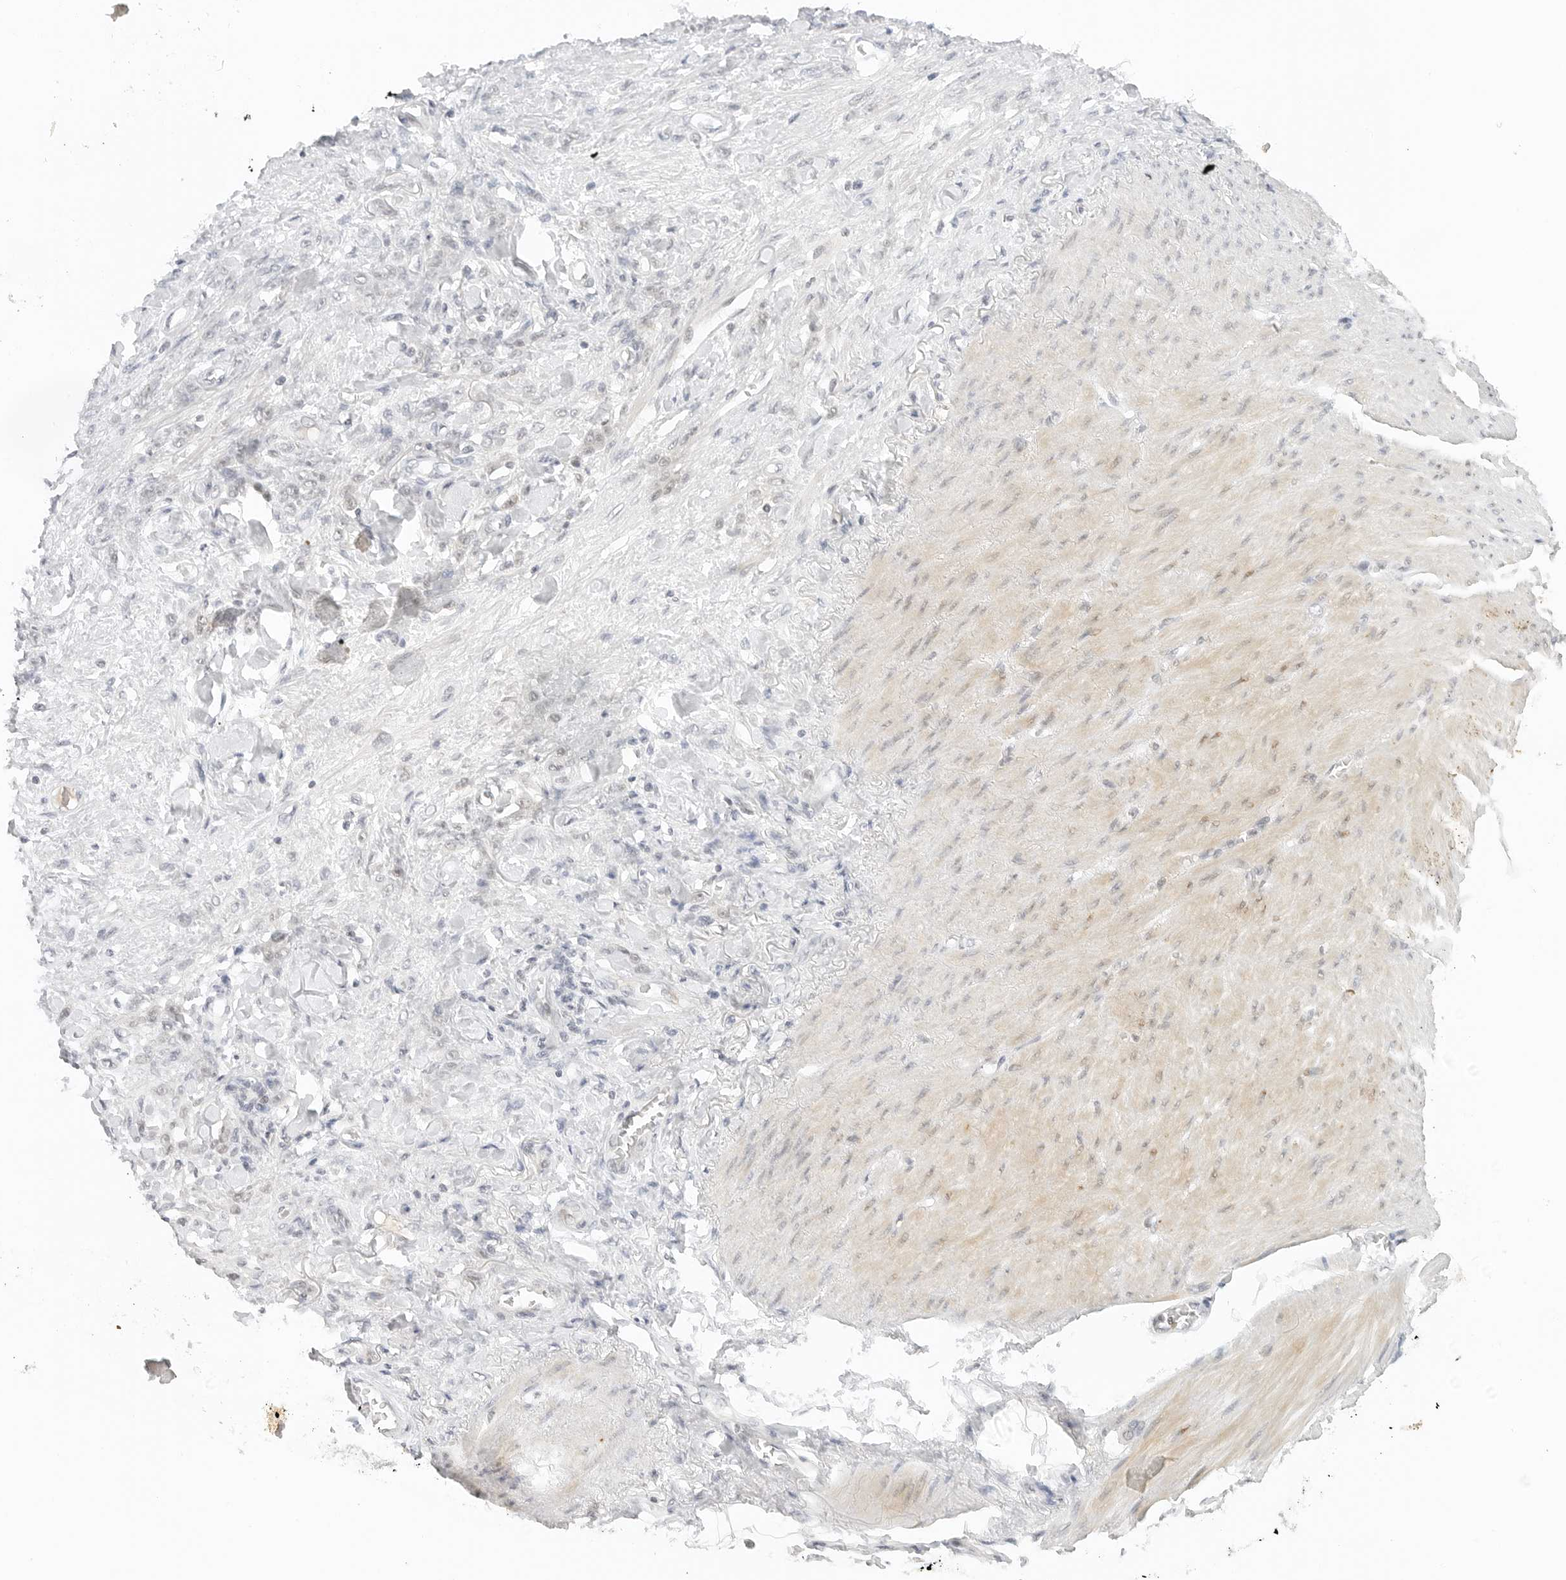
{"staining": {"intensity": "negative", "quantity": "none", "location": "none"}, "tissue": "stomach cancer", "cell_type": "Tumor cells", "image_type": "cancer", "snomed": [{"axis": "morphology", "description": "Normal tissue, NOS"}, {"axis": "morphology", "description": "Adenocarcinoma, NOS"}, {"axis": "topography", "description": "Stomach"}], "caption": "This is an immunohistochemistry image of adenocarcinoma (stomach). There is no staining in tumor cells.", "gene": "NEO1", "patient": {"sex": "male", "age": 82}}